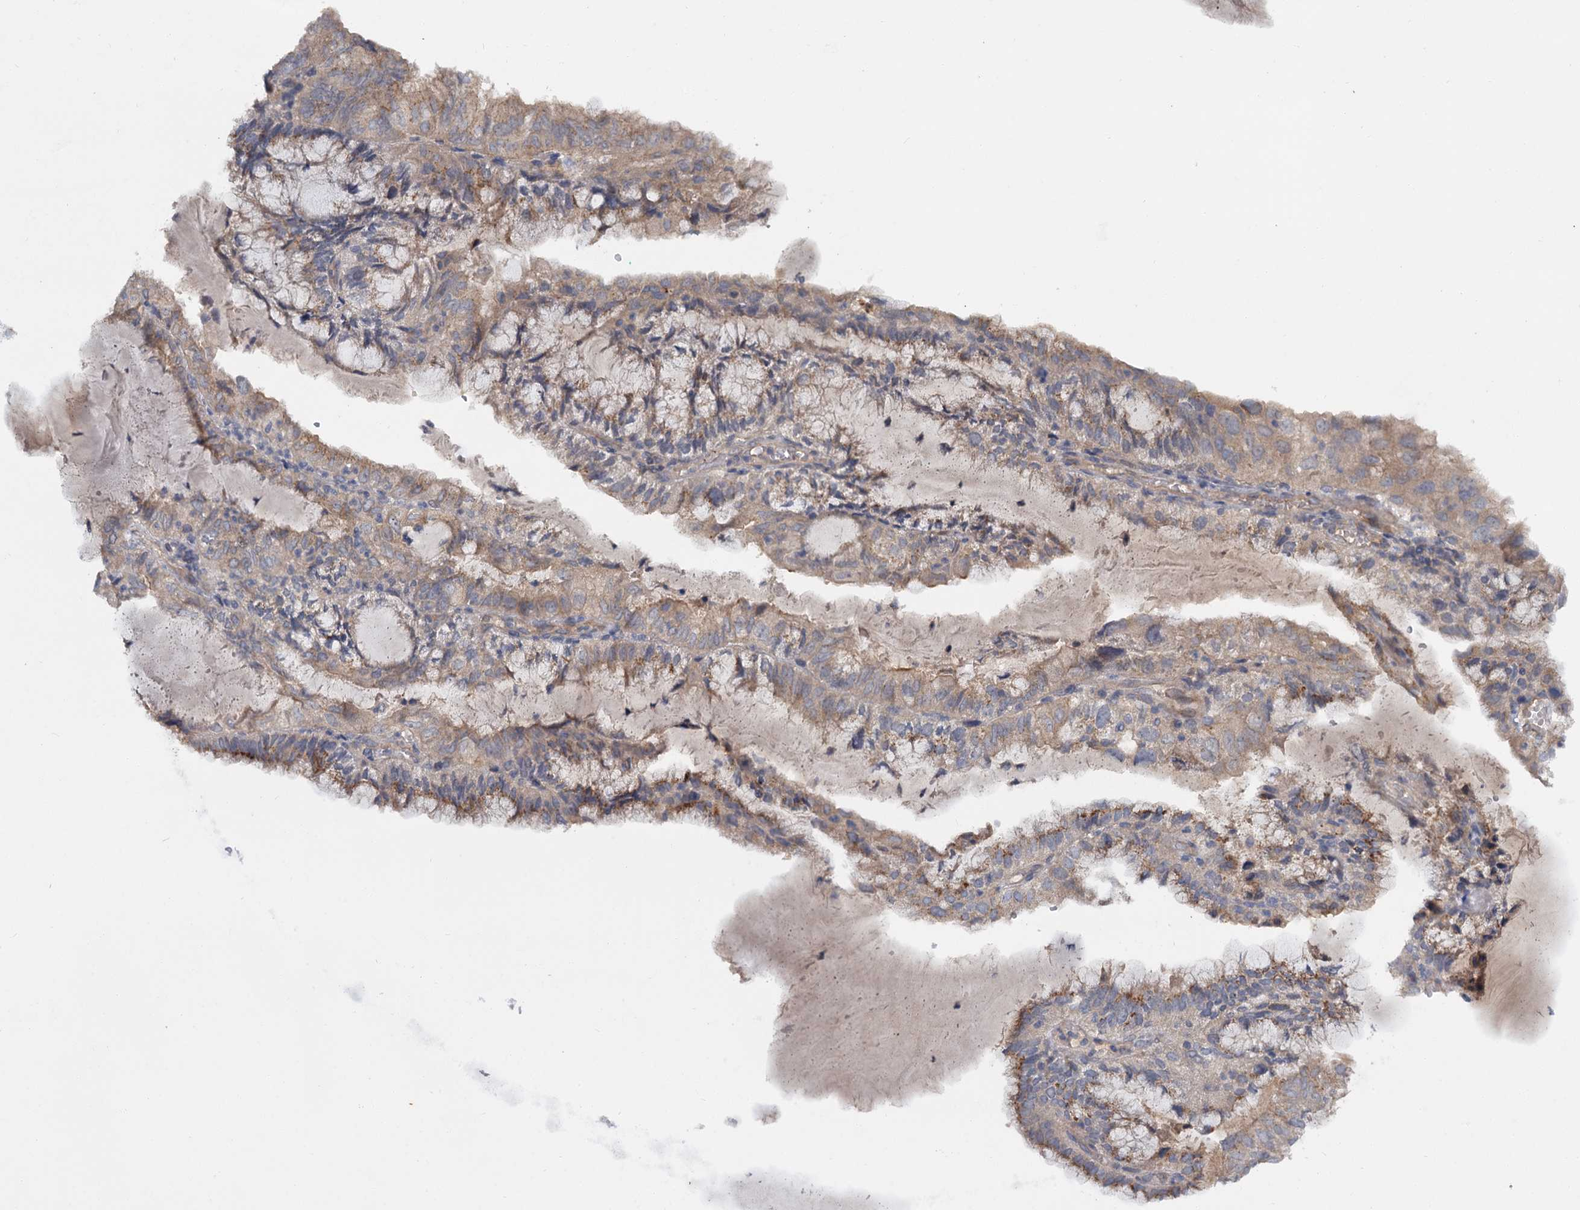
{"staining": {"intensity": "weak", "quantity": "25%-75%", "location": "cytoplasmic/membranous"}, "tissue": "endometrial cancer", "cell_type": "Tumor cells", "image_type": "cancer", "snomed": [{"axis": "morphology", "description": "Adenocarcinoma, NOS"}, {"axis": "topography", "description": "Endometrium"}], "caption": "An immunohistochemistry micrograph of neoplastic tissue is shown. Protein staining in brown highlights weak cytoplasmic/membranous positivity in adenocarcinoma (endometrial) within tumor cells.", "gene": "ZNF324", "patient": {"sex": "female", "age": 81}}